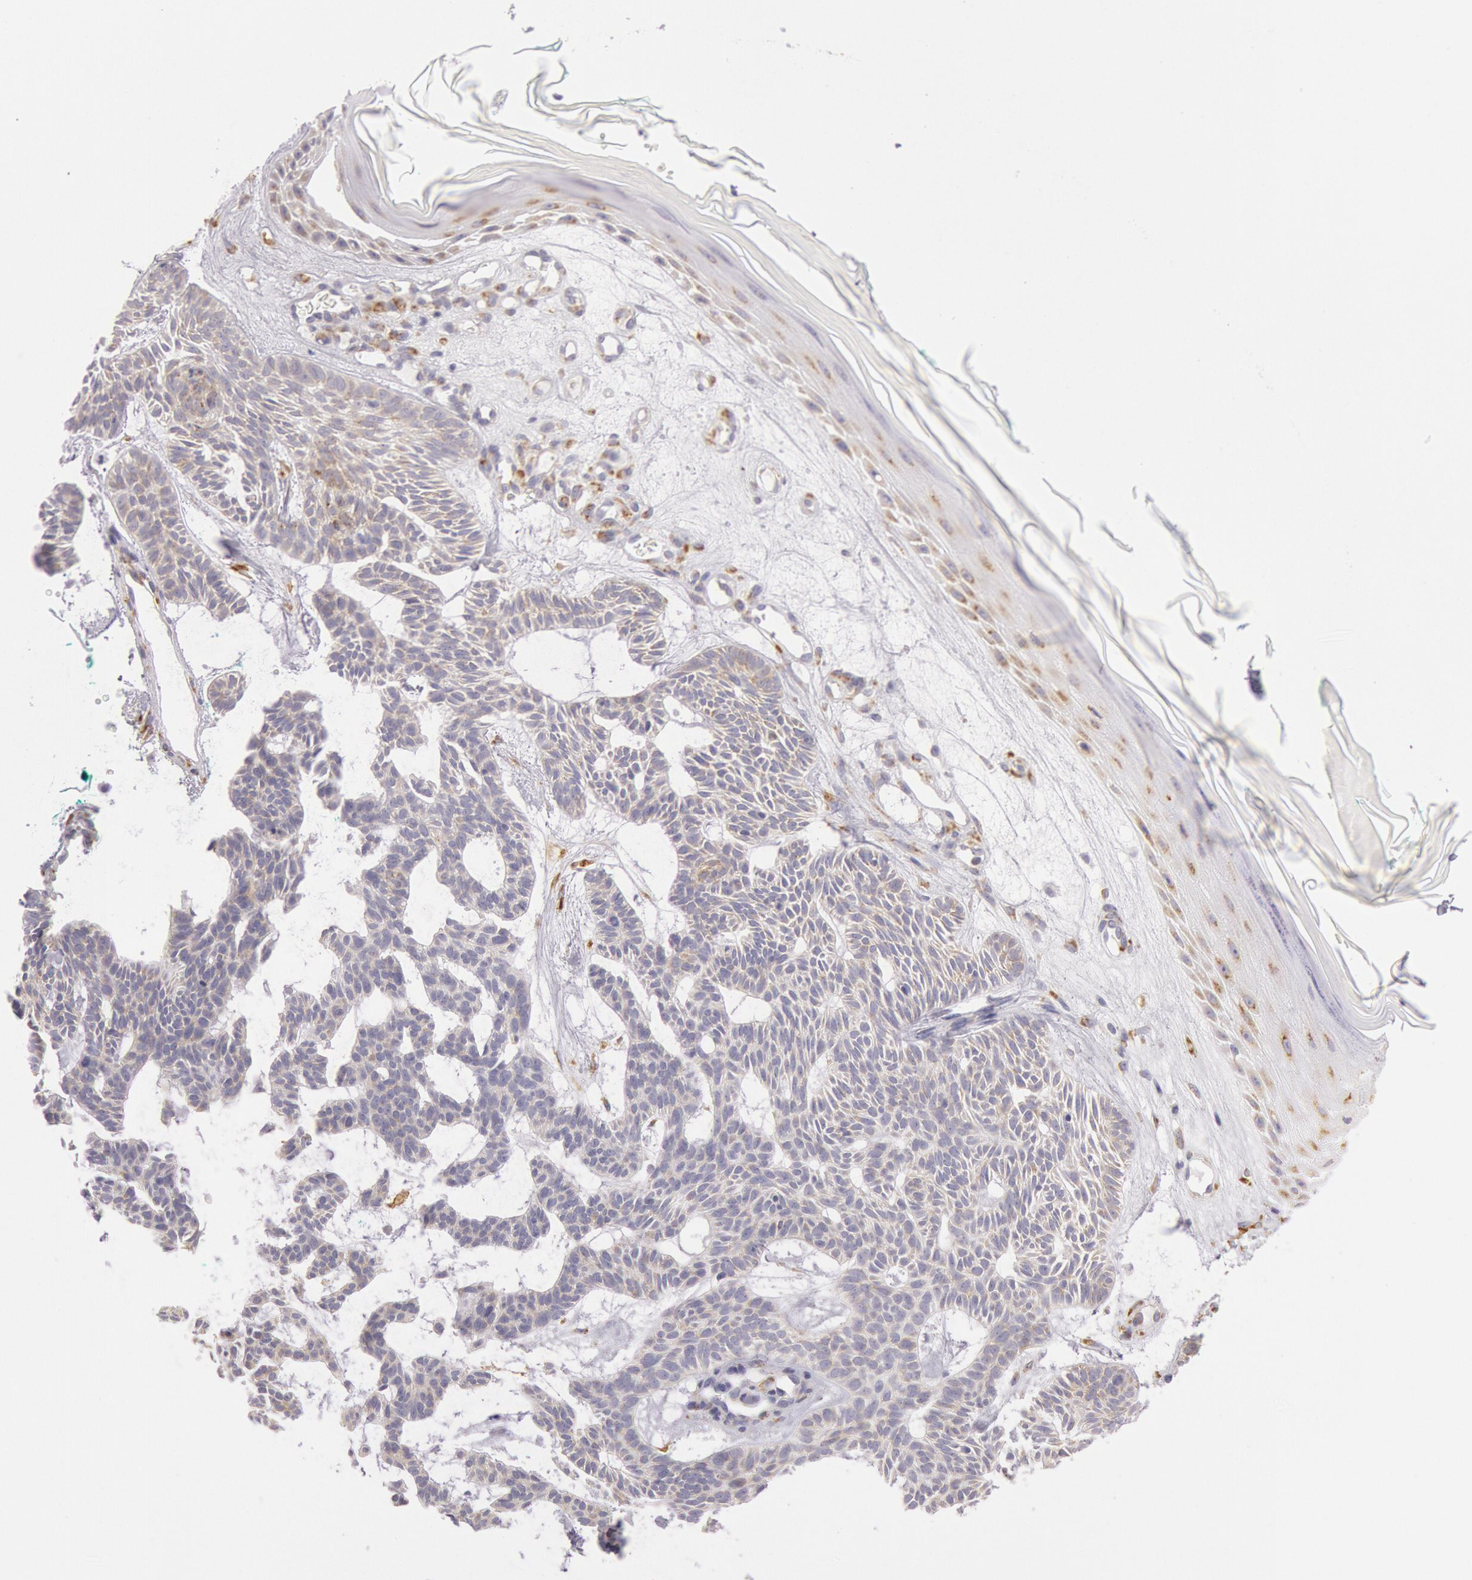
{"staining": {"intensity": "weak", "quantity": ">75%", "location": "nuclear"}, "tissue": "skin cancer", "cell_type": "Tumor cells", "image_type": "cancer", "snomed": [{"axis": "morphology", "description": "Basal cell carcinoma"}, {"axis": "topography", "description": "Skin"}], "caption": "DAB (3,3'-diaminobenzidine) immunohistochemical staining of human skin cancer demonstrates weak nuclear protein staining in approximately >75% of tumor cells.", "gene": "CIDEB", "patient": {"sex": "male", "age": 75}}